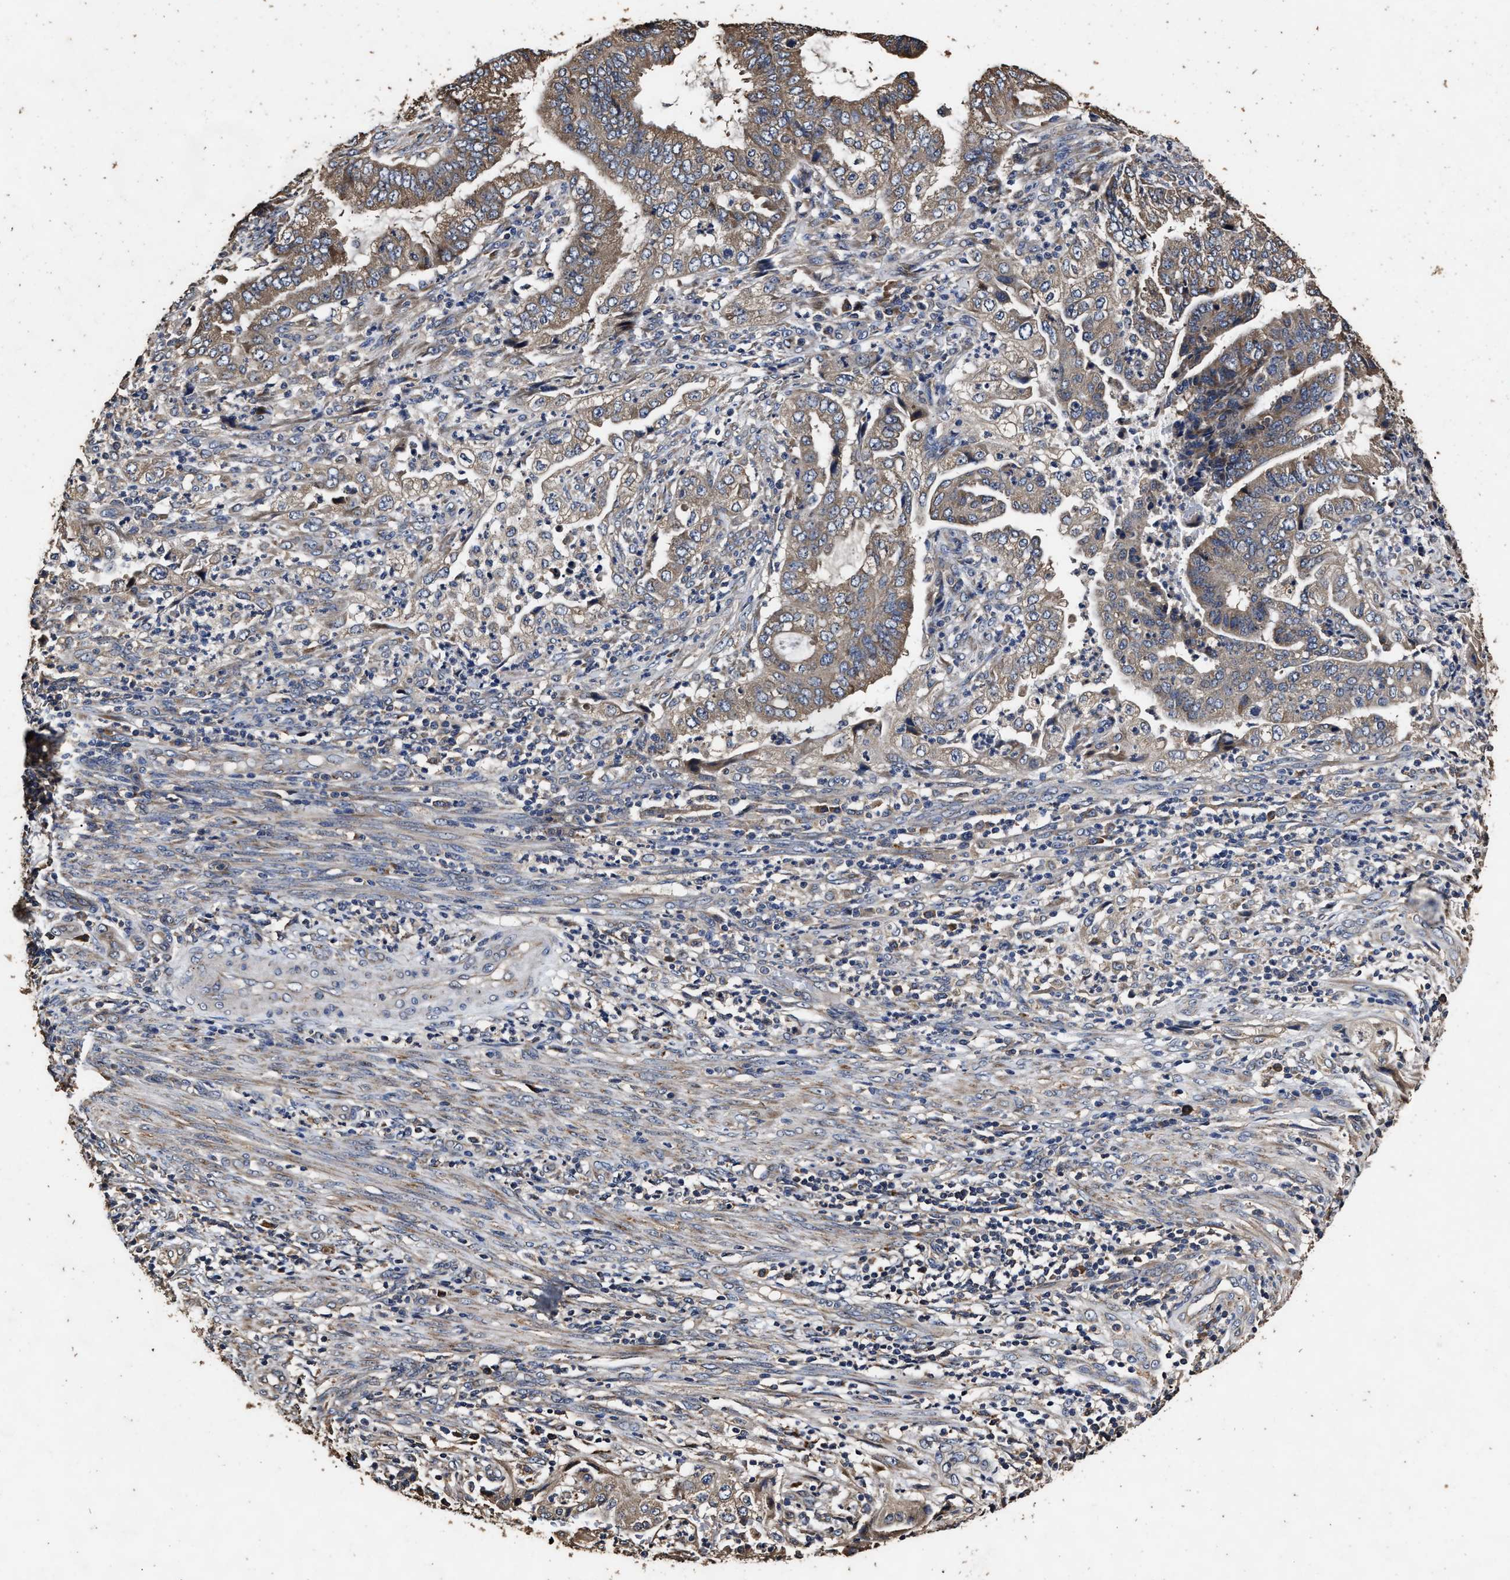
{"staining": {"intensity": "moderate", "quantity": ">75%", "location": "cytoplasmic/membranous"}, "tissue": "endometrial cancer", "cell_type": "Tumor cells", "image_type": "cancer", "snomed": [{"axis": "morphology", "description": "Adenocarcinoma, NOS"}, {"axis": "topography", "description": "Endometrium"}], "caption": "Endometrial cancer (adenocarcinoma) tissue demonstrates moderate cytoplasmic/membranous expression in approximately >75% of tumor cells, visualized by immunohistochemistry.", "gene": "PPM1K", "patient": {"sex": "female", "age": 51}}